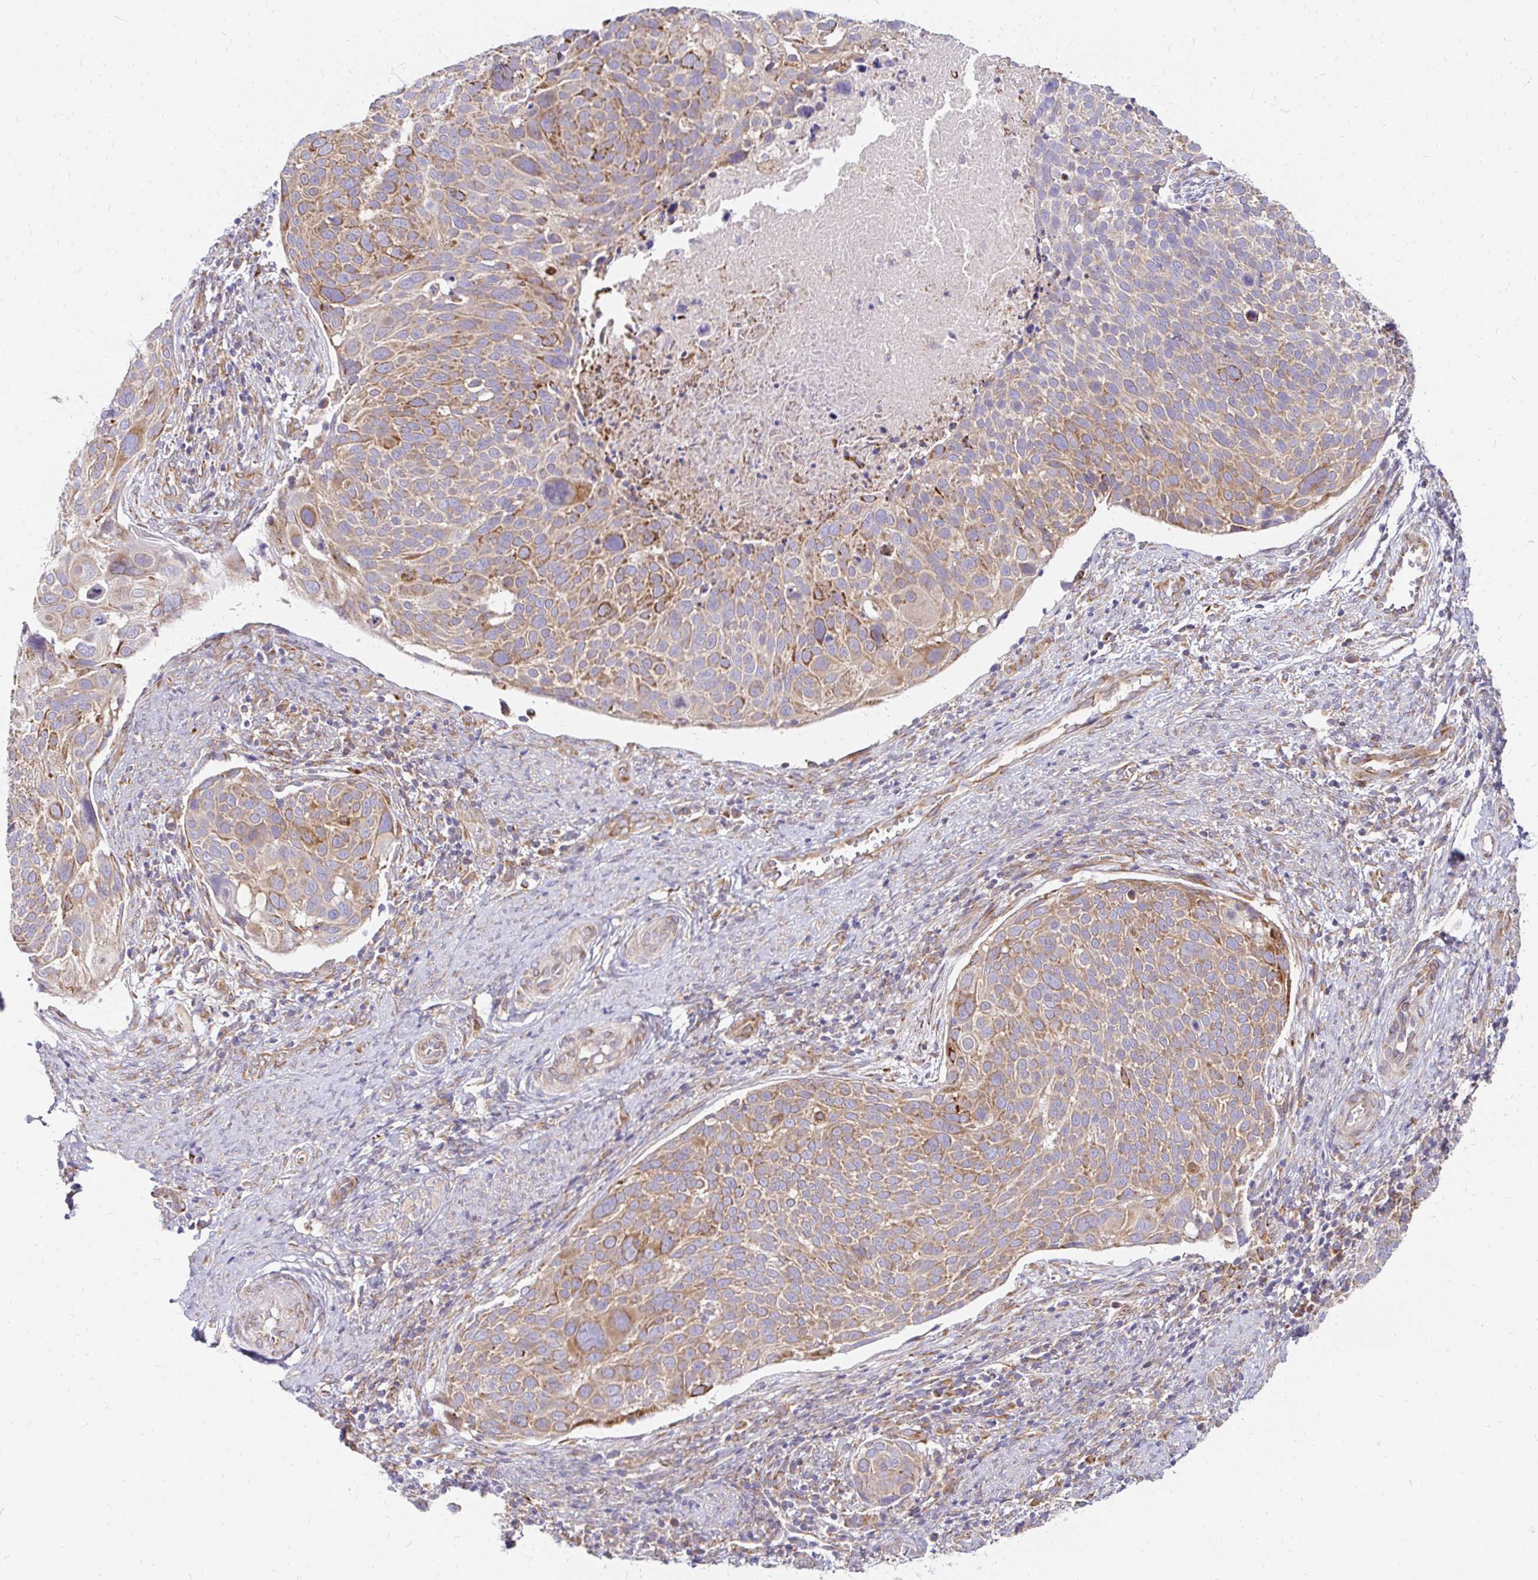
{"staining": {"intensity": "weak", "quantity": ">75%", "location": "cytoplasmic/membranous"}, "tissue": "cervical cancer", "cell_type": "Tumor cells", "image_type": "cancer", "snomed": [{"axis": "morphology", "description": "Squamous cell carcinoma, NOS"}, {"axis": "topography", "description": "Cervix"}], "caption": "This is an image of immunohistochemistry (IHC) staining of cervical squamous cell carcinoma, which shows weak staining in the cytoplasmic/membranous of tumor cells.", "gene": "IDUA", "patient": {"sex": "female", "age": 39}}